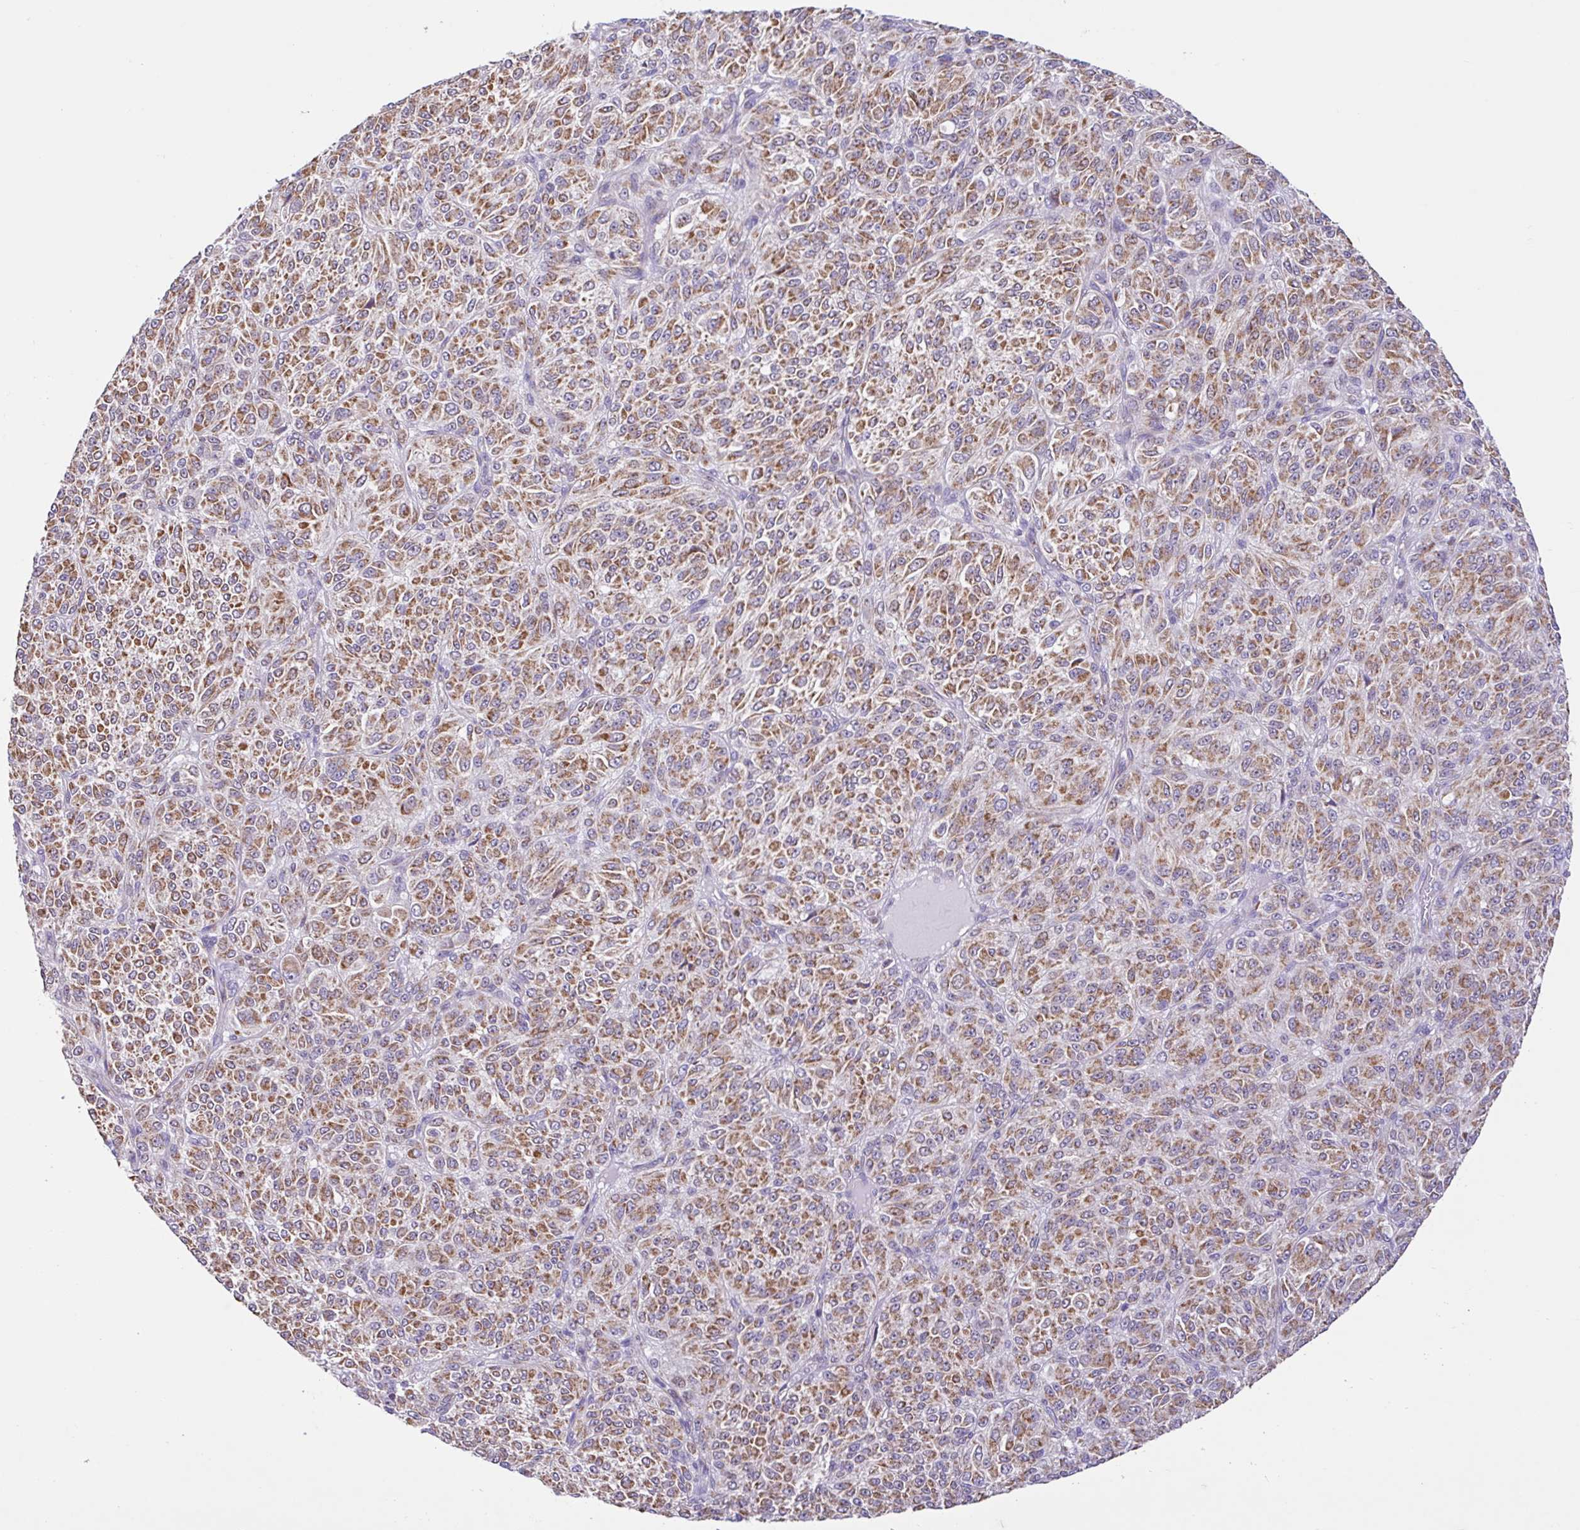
{"staining": {"intensity": "moderate", "quantity": ">75%", "location": "cytoplasmic/membranous"}, "tissue": "melanoma", "cell_type": "Tumor cells", "image_type": "cancer", "snomed": [{"axis": "morphology", "description": "Malignant melanoma, Metastatic site"}, {"axis": "topography", "description": "Brain"}], "caption": "A brown stain highlights moderate cytoplasmic/membranous positivity of a protein in malignant melanoma (metastatic site) tumor cells.", "gene": "NDUFS2", "patient": {"sex": "female", "age": 56}}